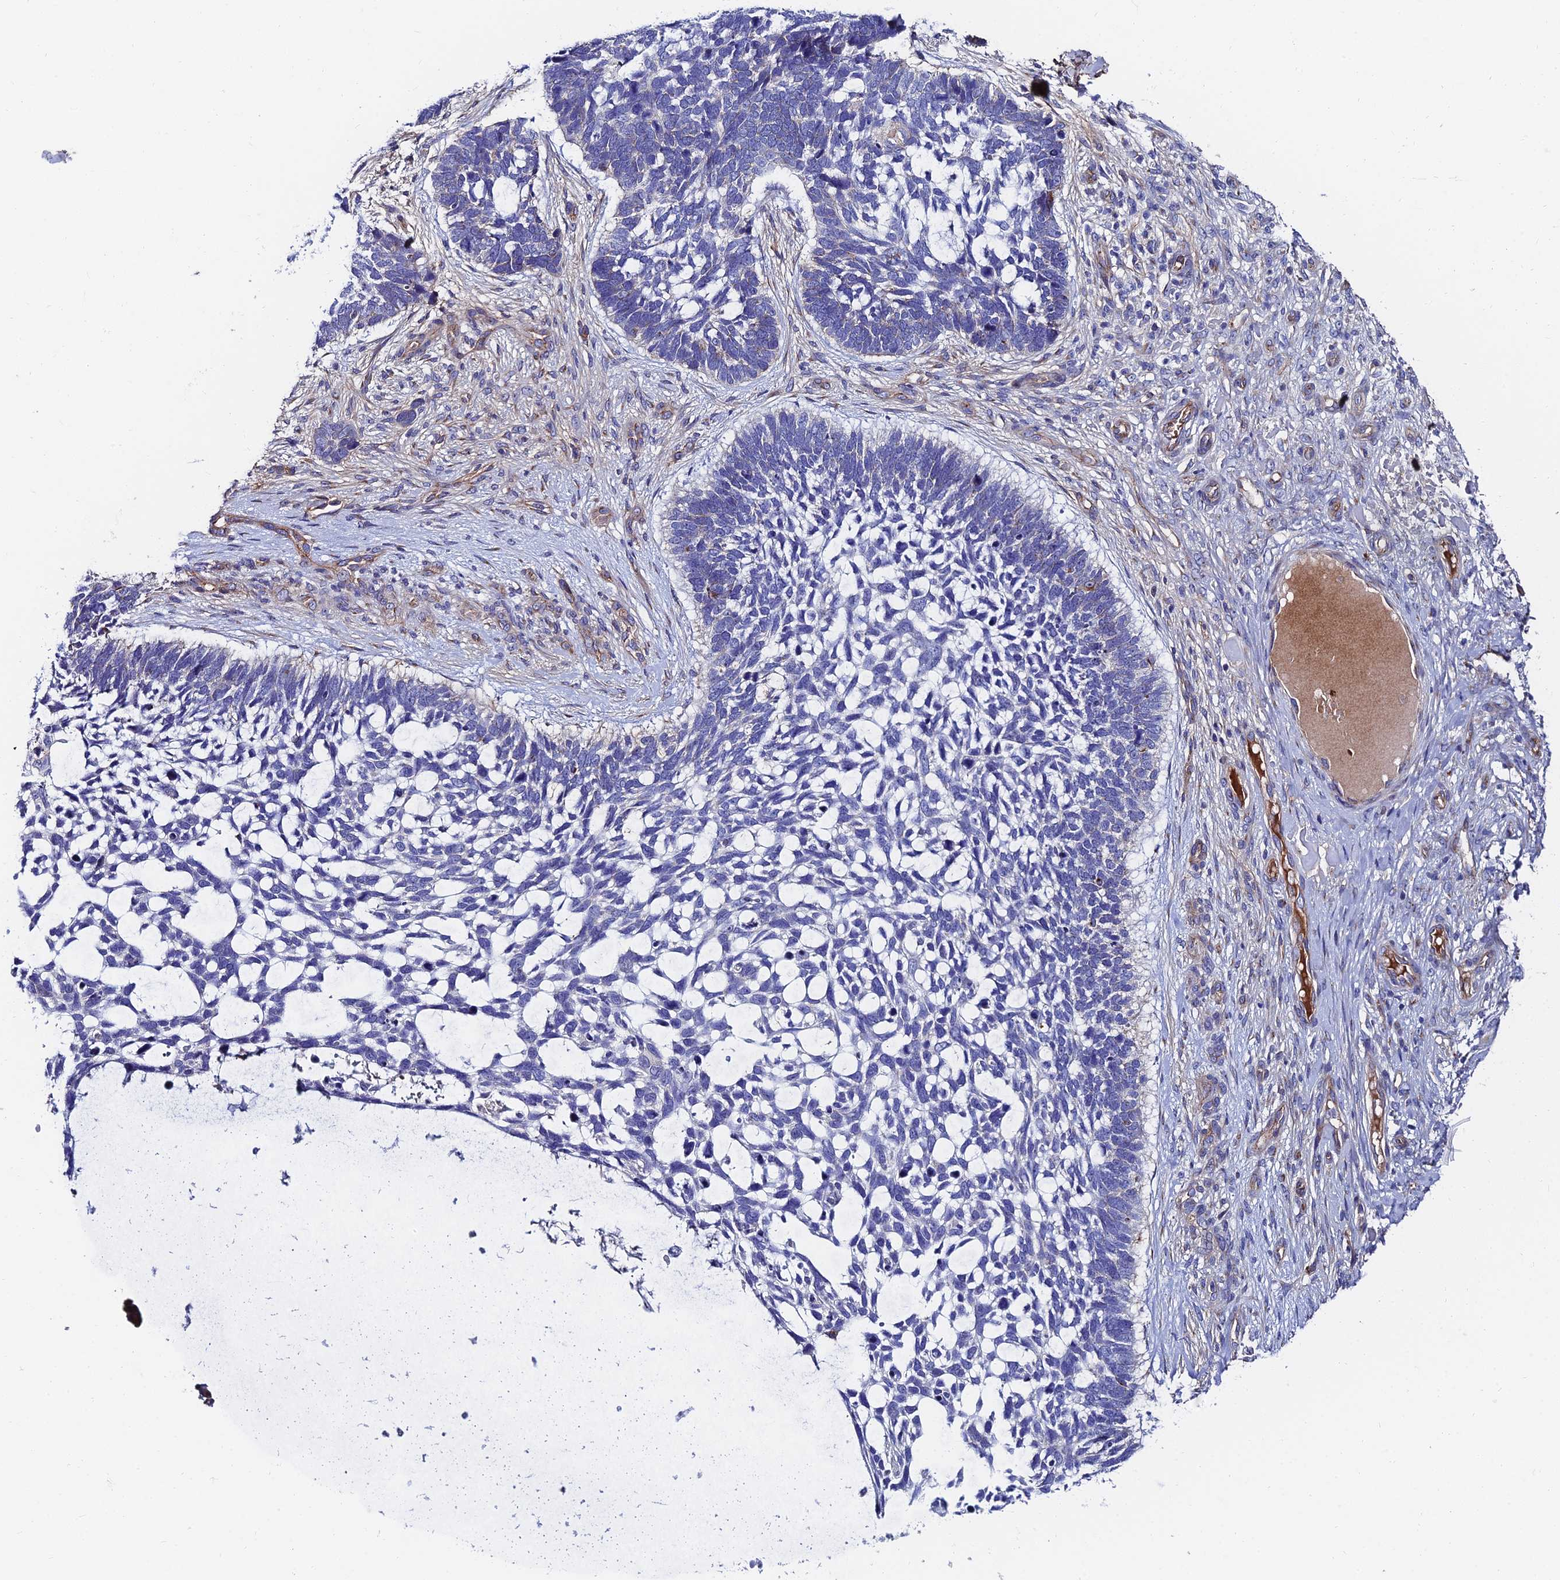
{"staining": {"intensity": "negative", "quantity": "none", "location": "none"}, "tissue": "skin cancer", "cell_type": "Tumor cells", "image_type": "cancer", "snomed": [{"axis": "morphology", "description": "Basal cell carcinoma"}, {"axis": "topography", "description": "Skin"}], "caption": "DAB (3,3'-diaminobenzidine) immunohistochemical staining of skin basal cell carcinoma shows no significant expression in tumor cells. (Immunohistochemistry, brightfield microscopy, high magnification).", "gene": "ADGRF3", "patient": {"sex": "male", "age": 88}}